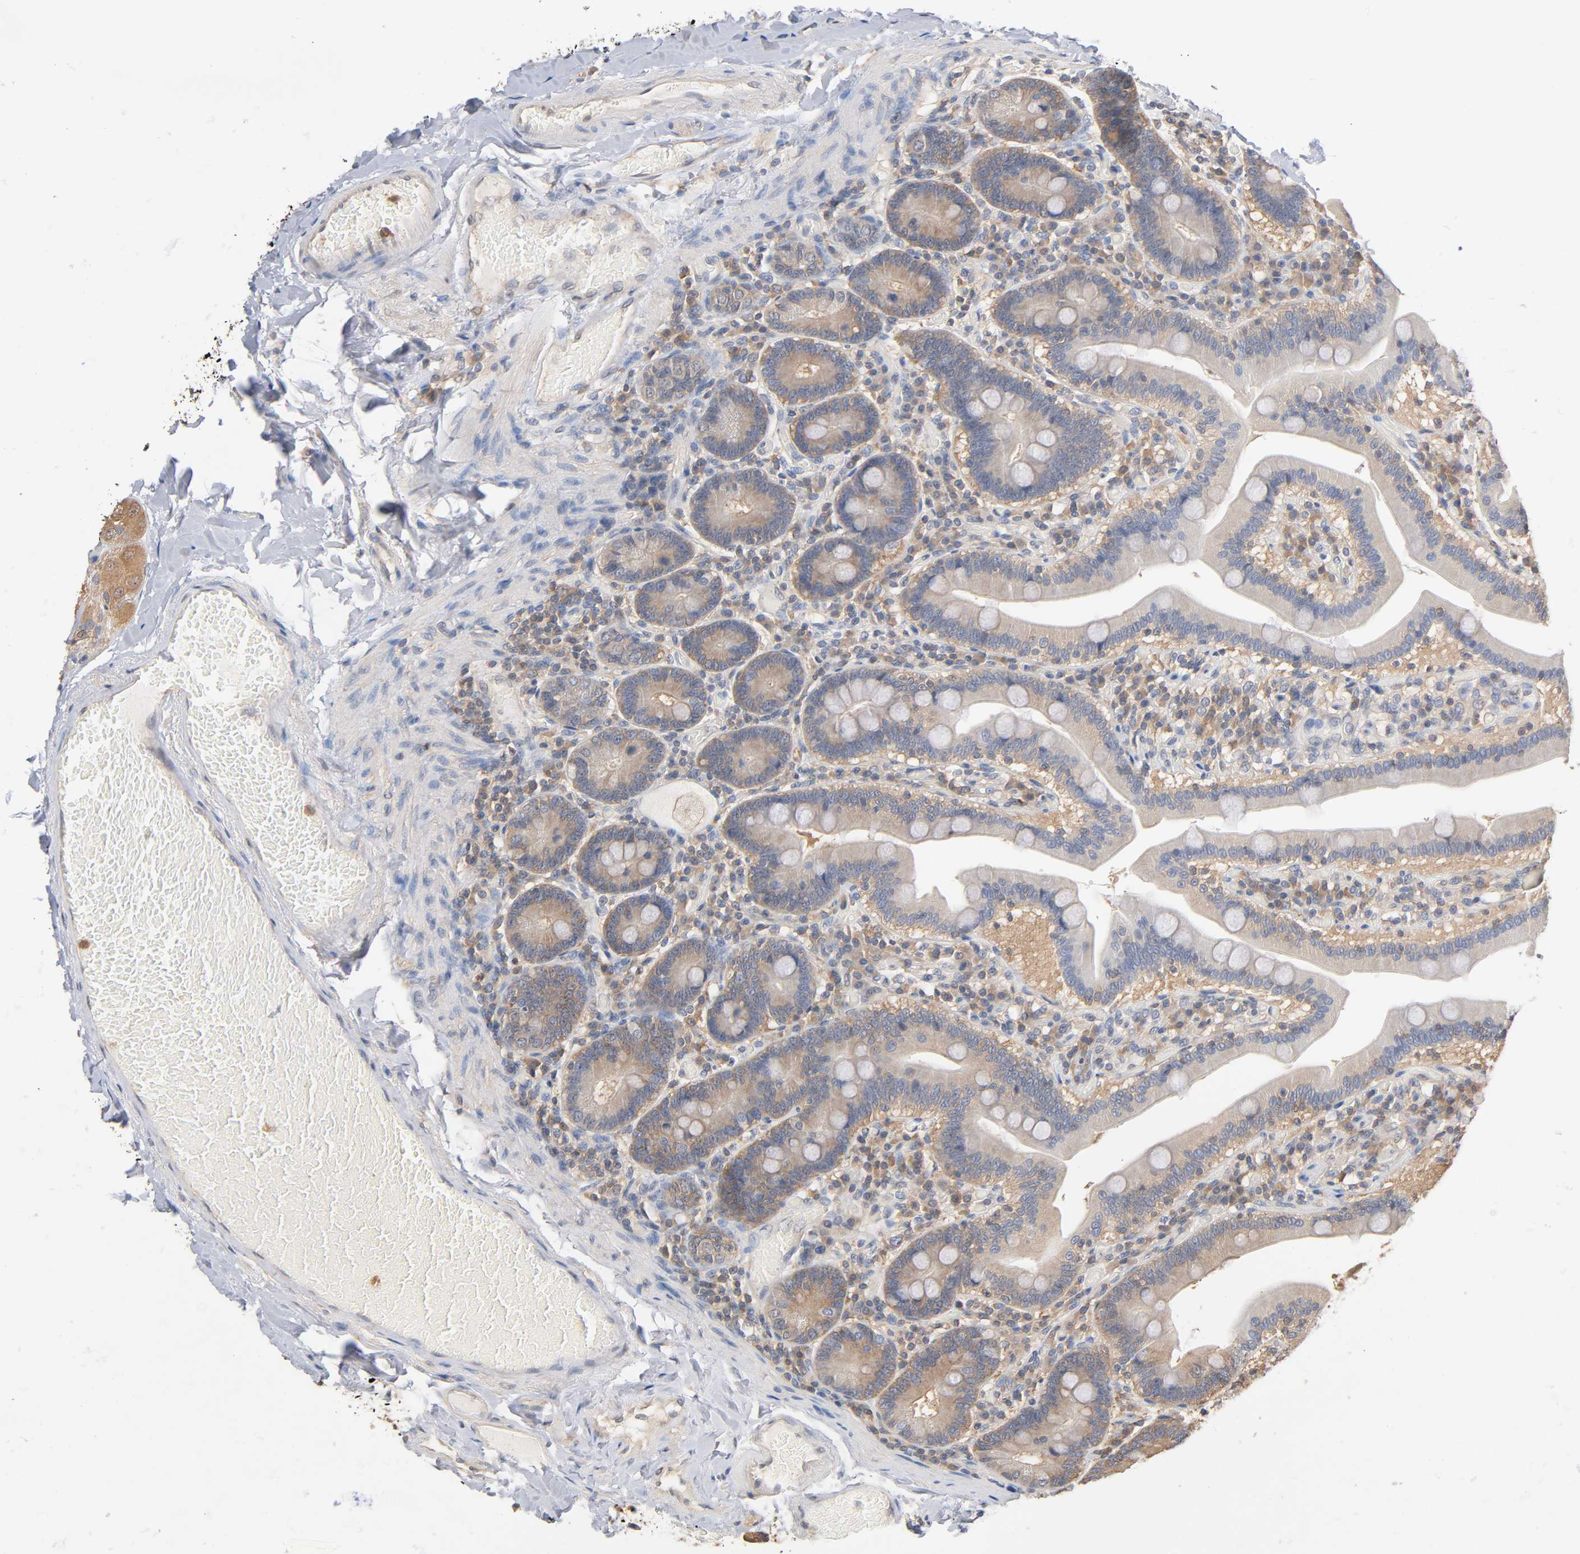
{"staining": {"intensity": "moderate", "quantity": ">75%", "location": "cytoplasmic/membranous"}, "tissue": "duodenum", "cell_type": "Glandular cells", "image_type": "normal", "snomed": [{"axis": "morphology", "description": "Normal tissue, NOS"}, {"axis": "topography", "description": "Duodenum"}], "caption": "About >75% of glandular cells in normal duodenum demonstrate moderate cytoplasmic/membranous protein expression as visualized by brown immunohistochemical staining.", "gene": "ALDOA", "patient": {"sex": "male", "age": 66}}